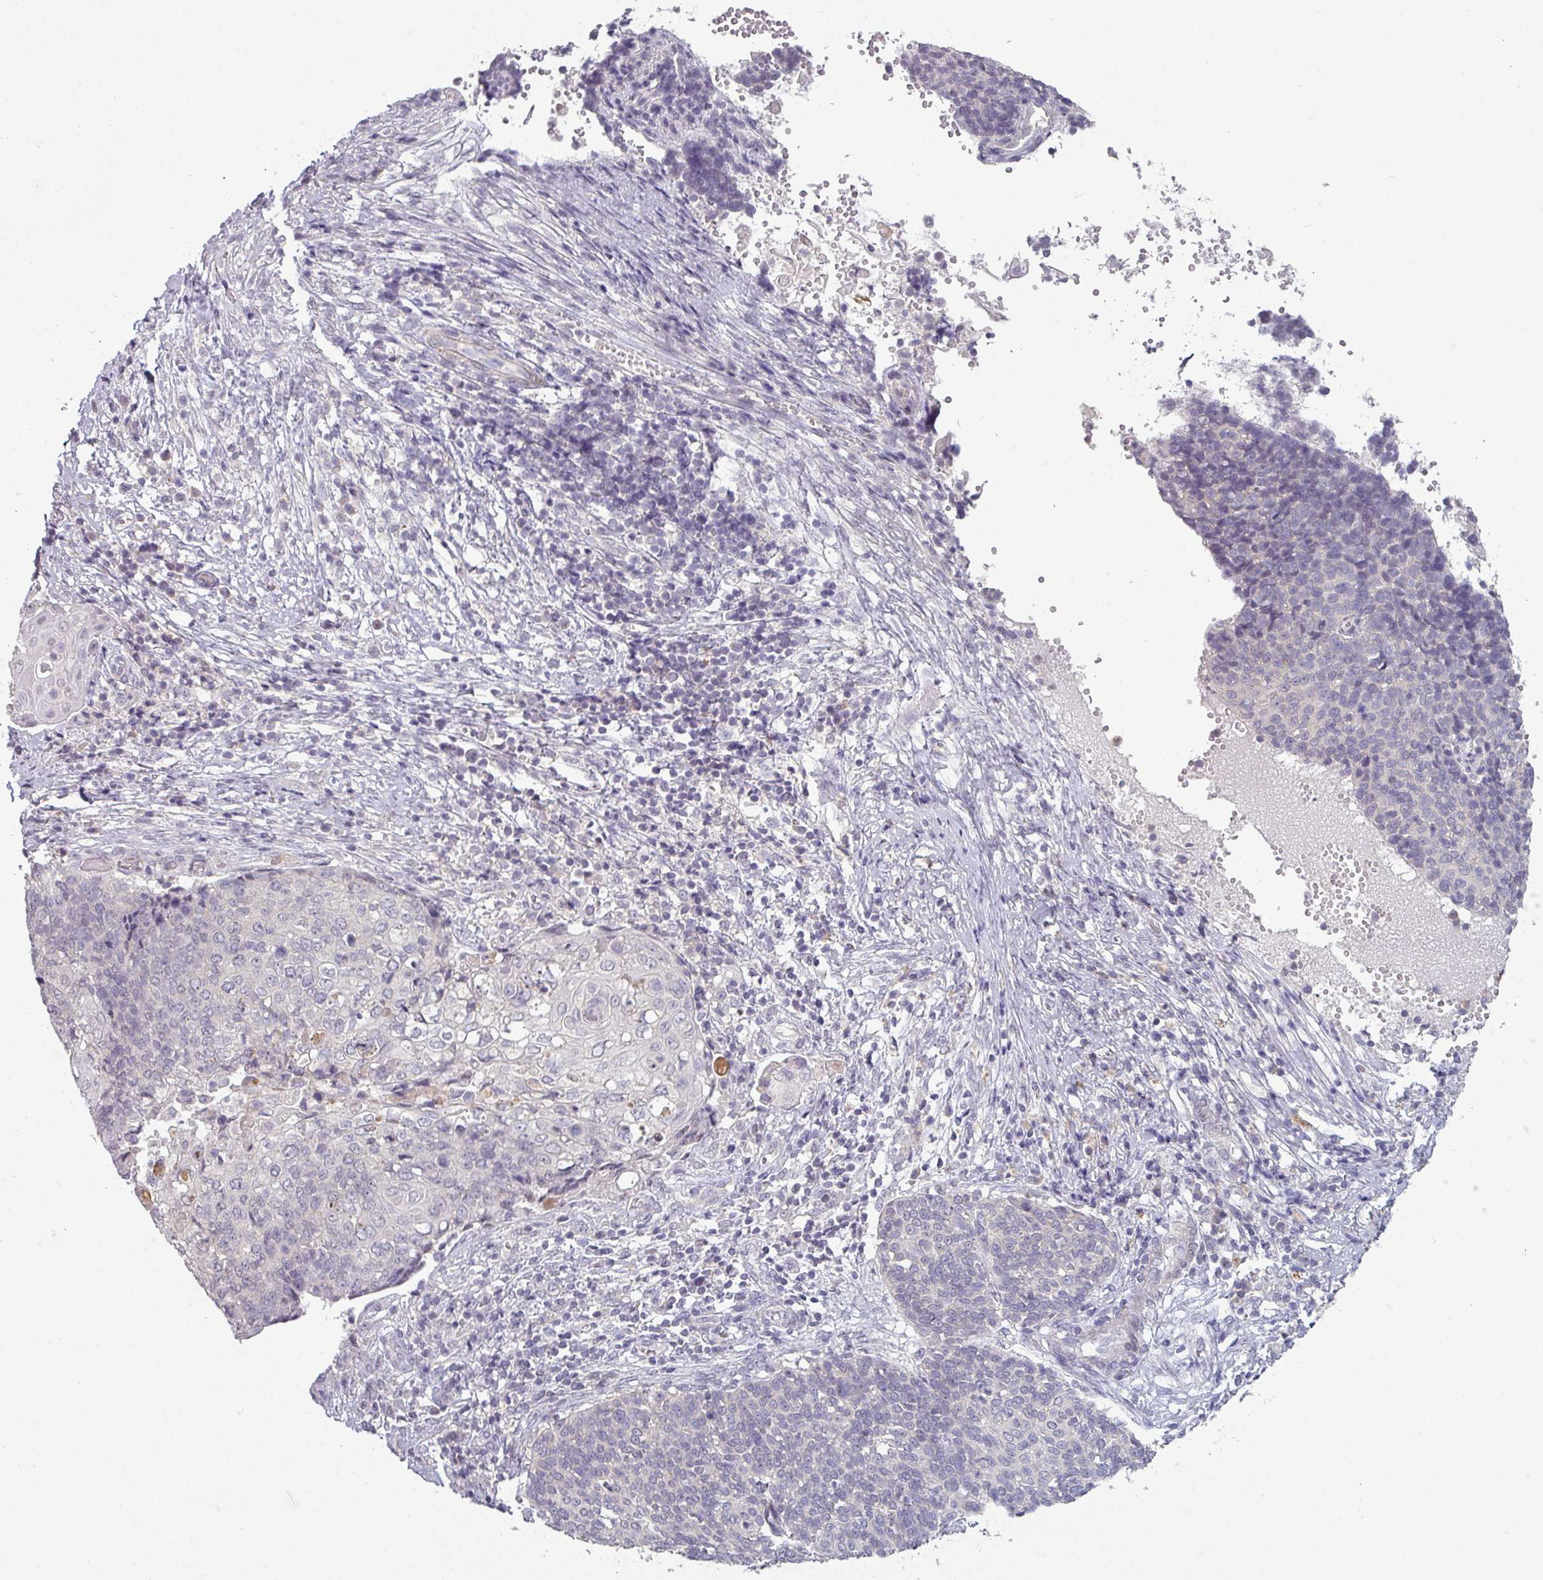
{"staining": {"intensity": "negative", "quantity": "none", "location": "none"}, "tissue": "cervical cancer", "cell_type": "Tumor cells", "image_type": "cancer", "snomed": [{"axis": "morphology", "description": "Squamous cell carcinoma, NOS"}, {"axis": "topography", "description": "Cervix"}], "caption": "This is an IHC image of human squamous cell carcinoma (cervical). There is no positivity in tumor cells.", "gene": "MAGEC3", "patient": {"sex": "female", "age": 39}}